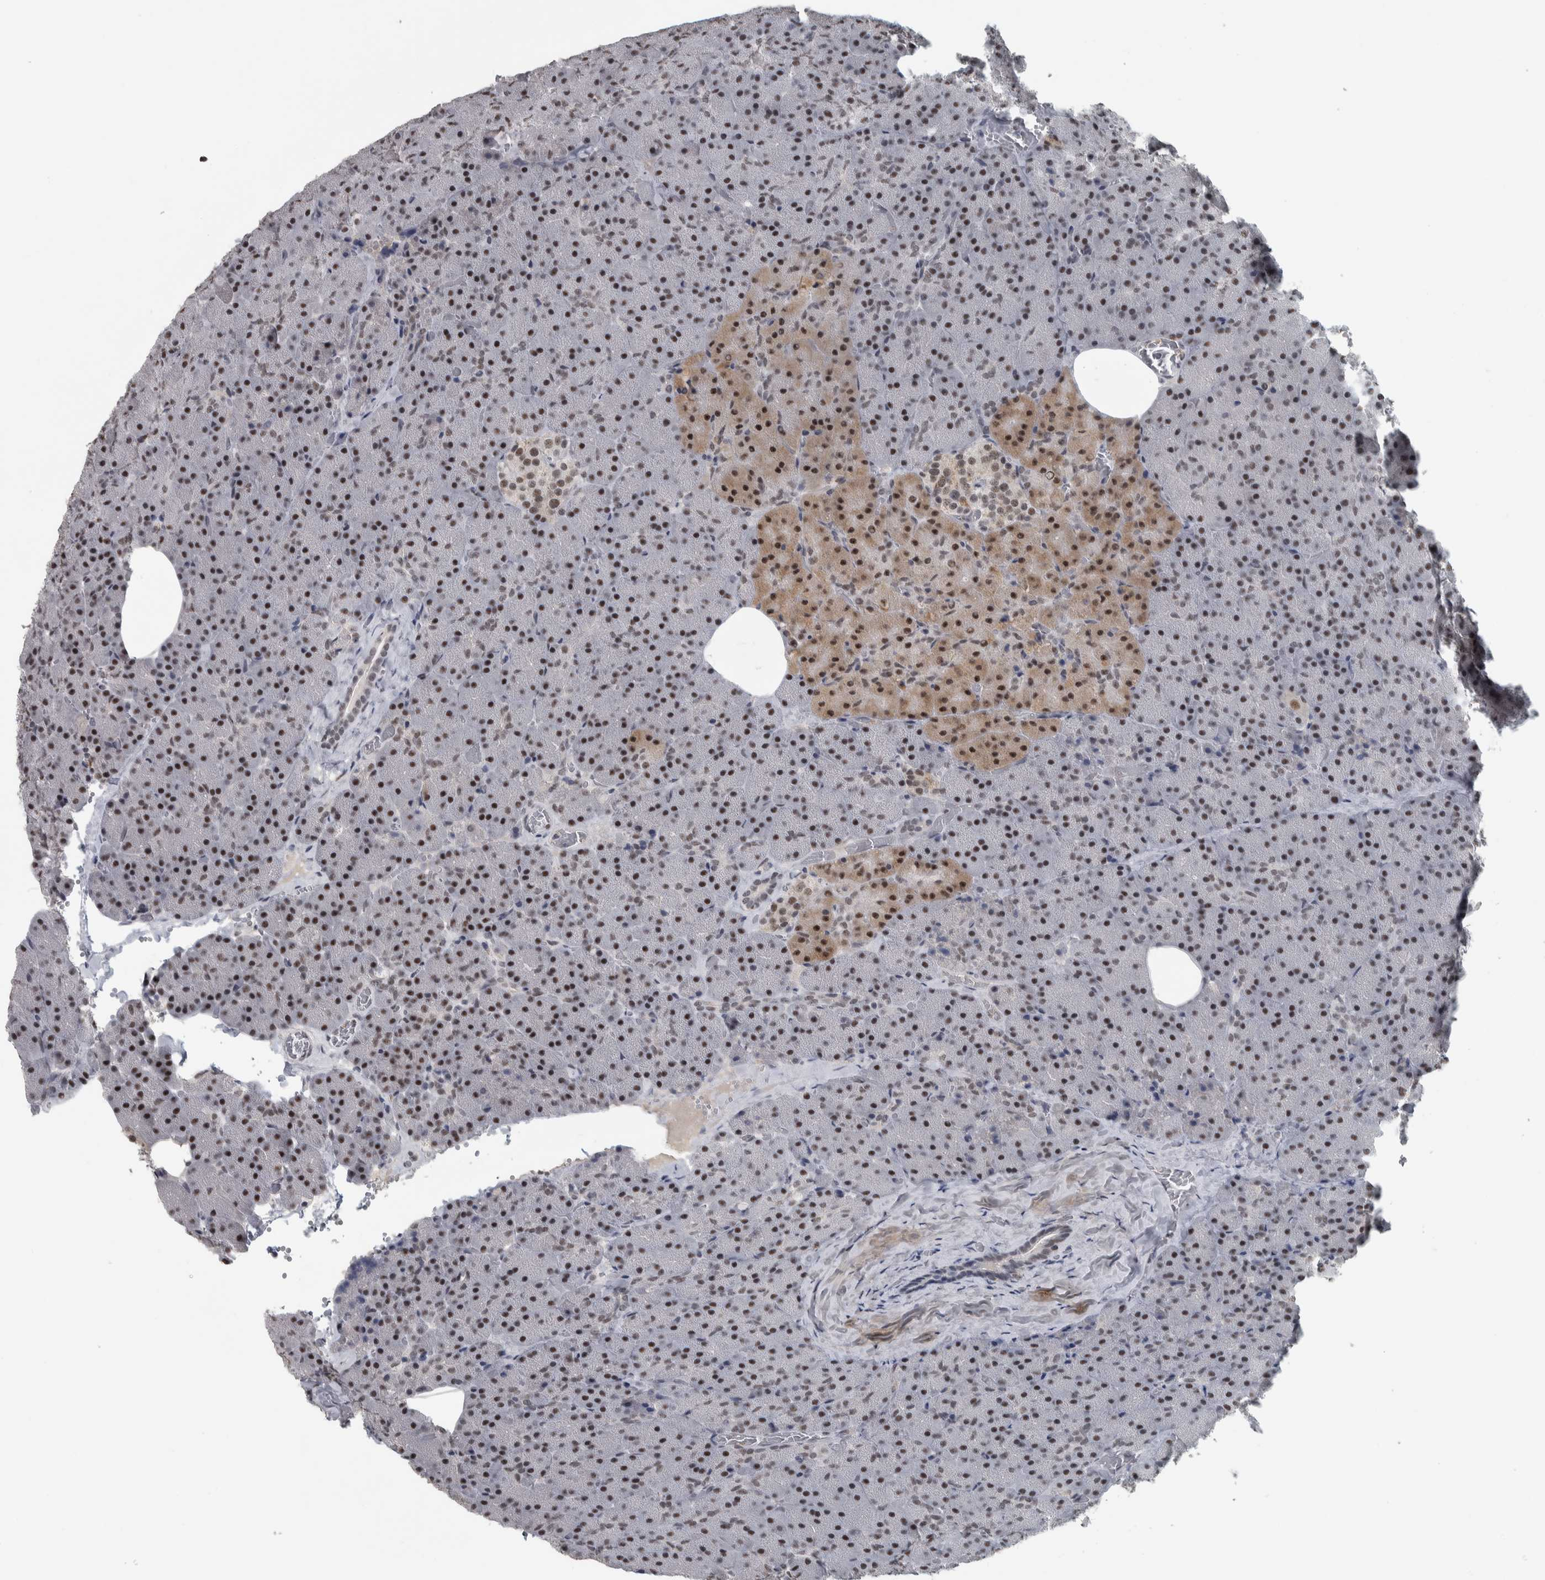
{"staining": {"intensity": "moderate", "quantity": ">75%", "location": "cytoplasmic/membranous,nuclear"}, "tissue": "pancreas", "cell_type": "Exocrine glandular cells", "image_type": "normal", "snomed": [{"axis": "morphology", "description": "Normal tissue, NOS"}, {"axis": "morphology", "description": "Carcinoid, malignant, NOS"}, {"axis": "topography", "description": "Pancreas"}], "caption": "Immunohistochemistry (IHC) photomicrograph of normal pancreas stained for a protein (brown), which shows medium levels of moderate cytoplasmic/membranous,nuclear staining in about >75% of exocrine glandular cells.", "gene": "DDX42", "patient": {"sex": "female", "age": 35}}